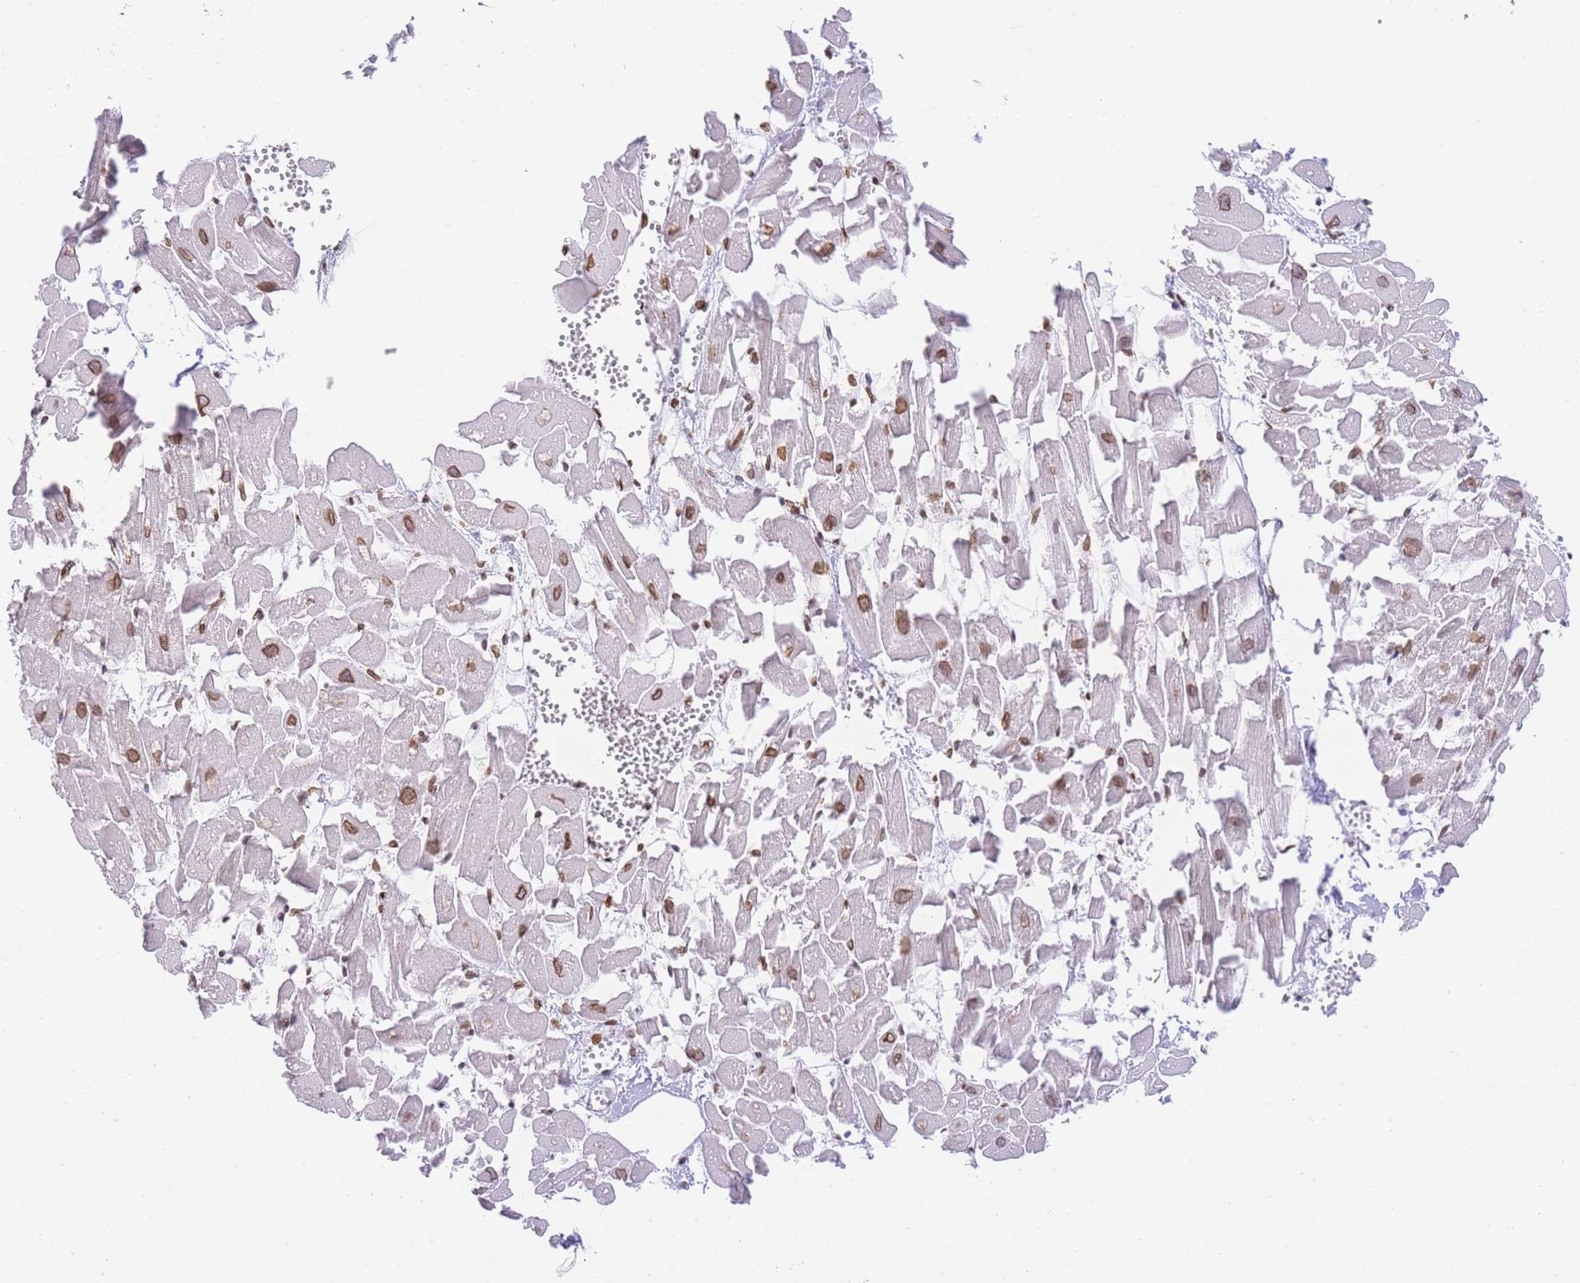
{"staining": {"intensity": "strong", "quantity": "25%-75%", "location": "cytoplasmic/membranous,nuclear"}, "tissue": "heart muscle", "cell_type": "Cardiomyocytes", "image_type": "normal", "snomed": [{"axis": "morphology", "description": "Normal tissue, NOS"}, {"axis": "topography", "description": "Heart"}], "caption": "Brown immunohistochemical staining in benign human heart muscle exhibits strong cytoplasmic/membranous,nuclear positivity in approximately 25%-75% of cardiomyocytes.", "gene": "OR10AD1", "patient": {"sex": "female", "age": 64}}